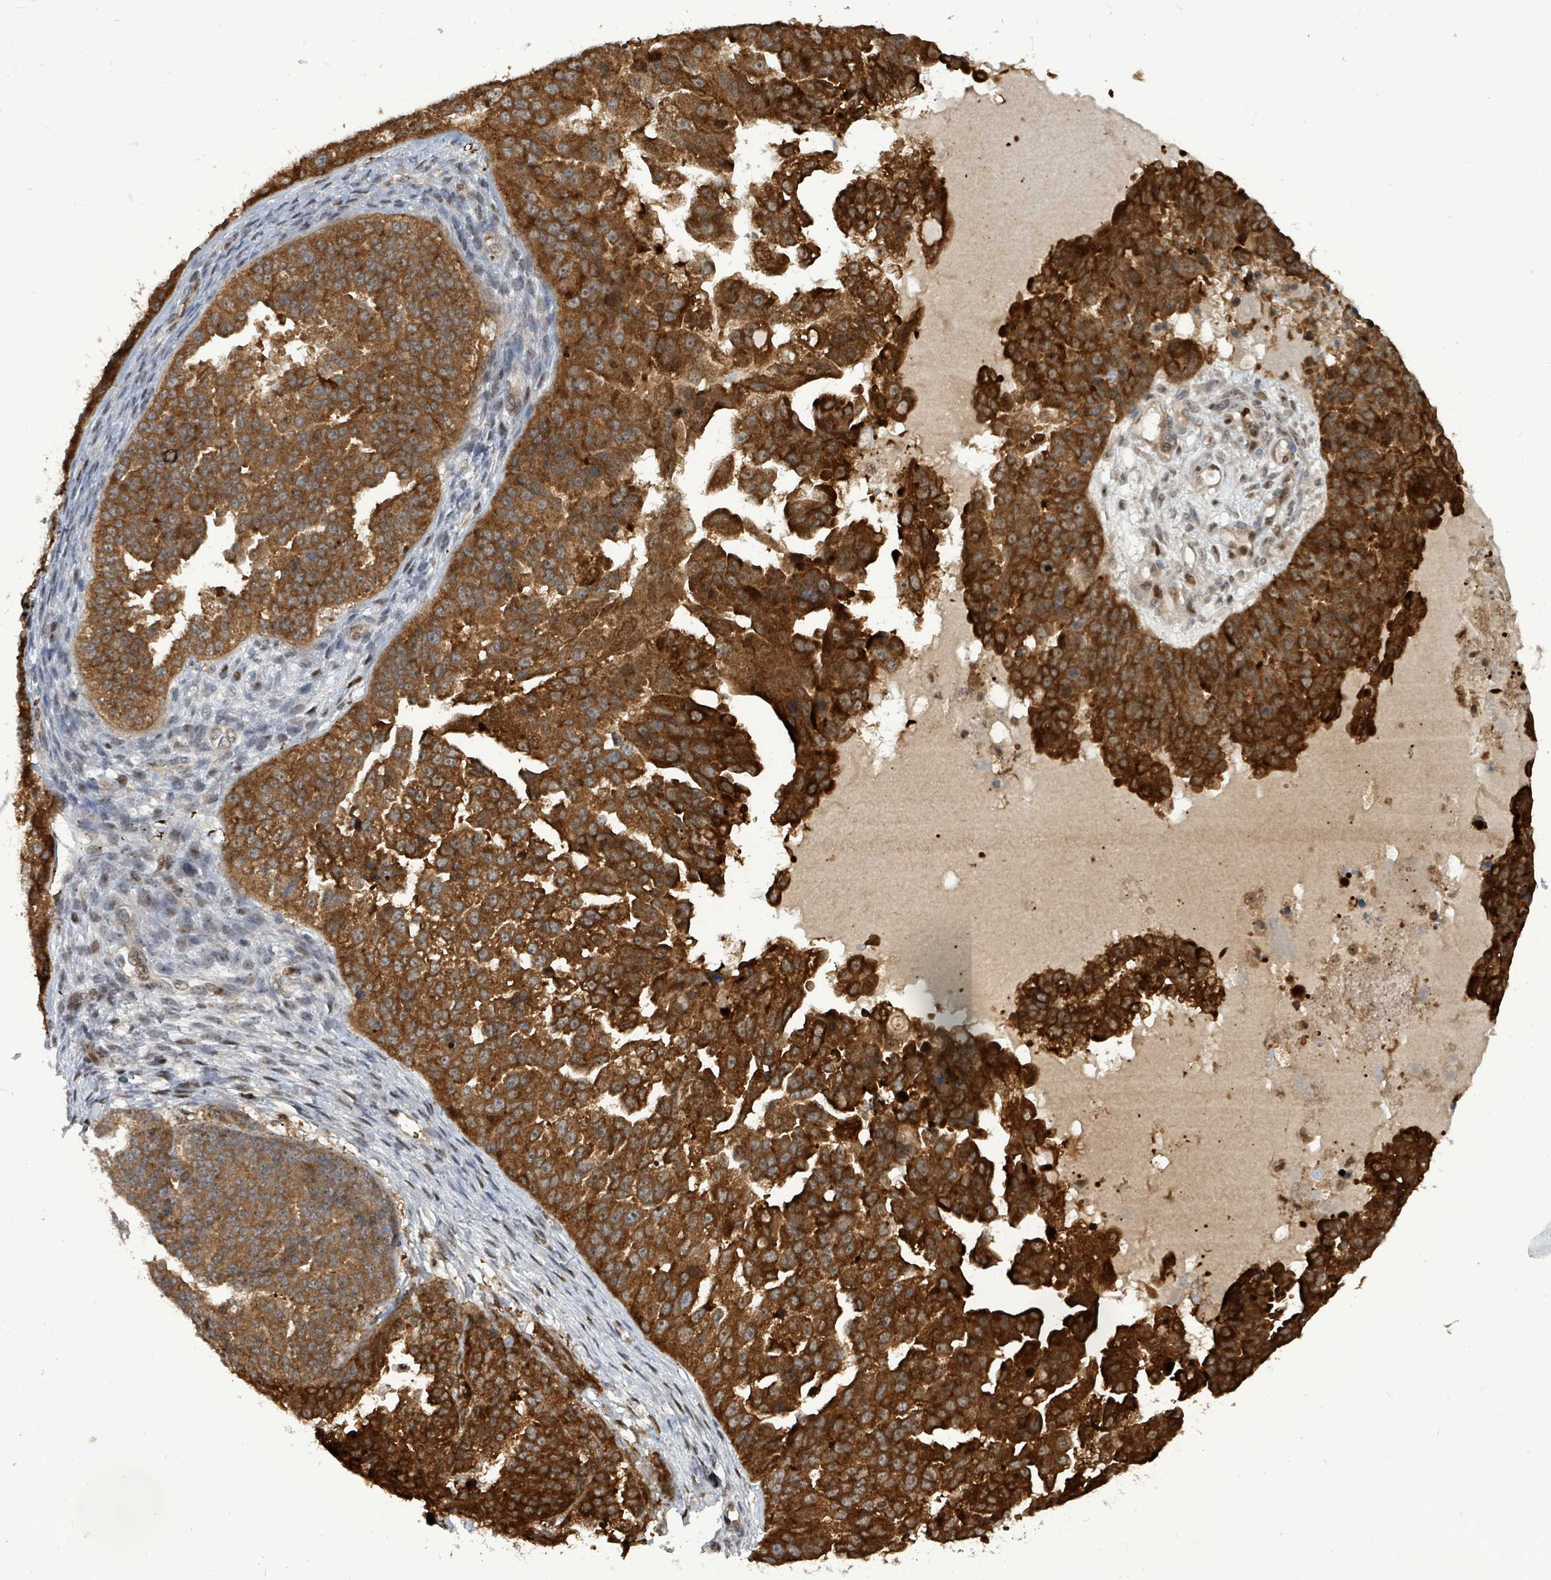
{"staining": {"intensity": "strong", "quantity": ">75%", "location": "cytoplasmic/membranous"}, "tissue": "ovarian cancer", "cell_type": "Tumor cells", "image_type": "cancer", "snomed": [{"axis": "morphology", "description": "Cystadenocarcinoma, serous, NOS"}, {"axis": "topography", "description": "Ovary"}], "caption": "Tumor cells reveal high levels of strong cytoplasmic/membranous staining in approximately >75% of cells in ovarian cancer.", "gene": "TRDMT1", "patient": {"sex": "female", "age": 58}}